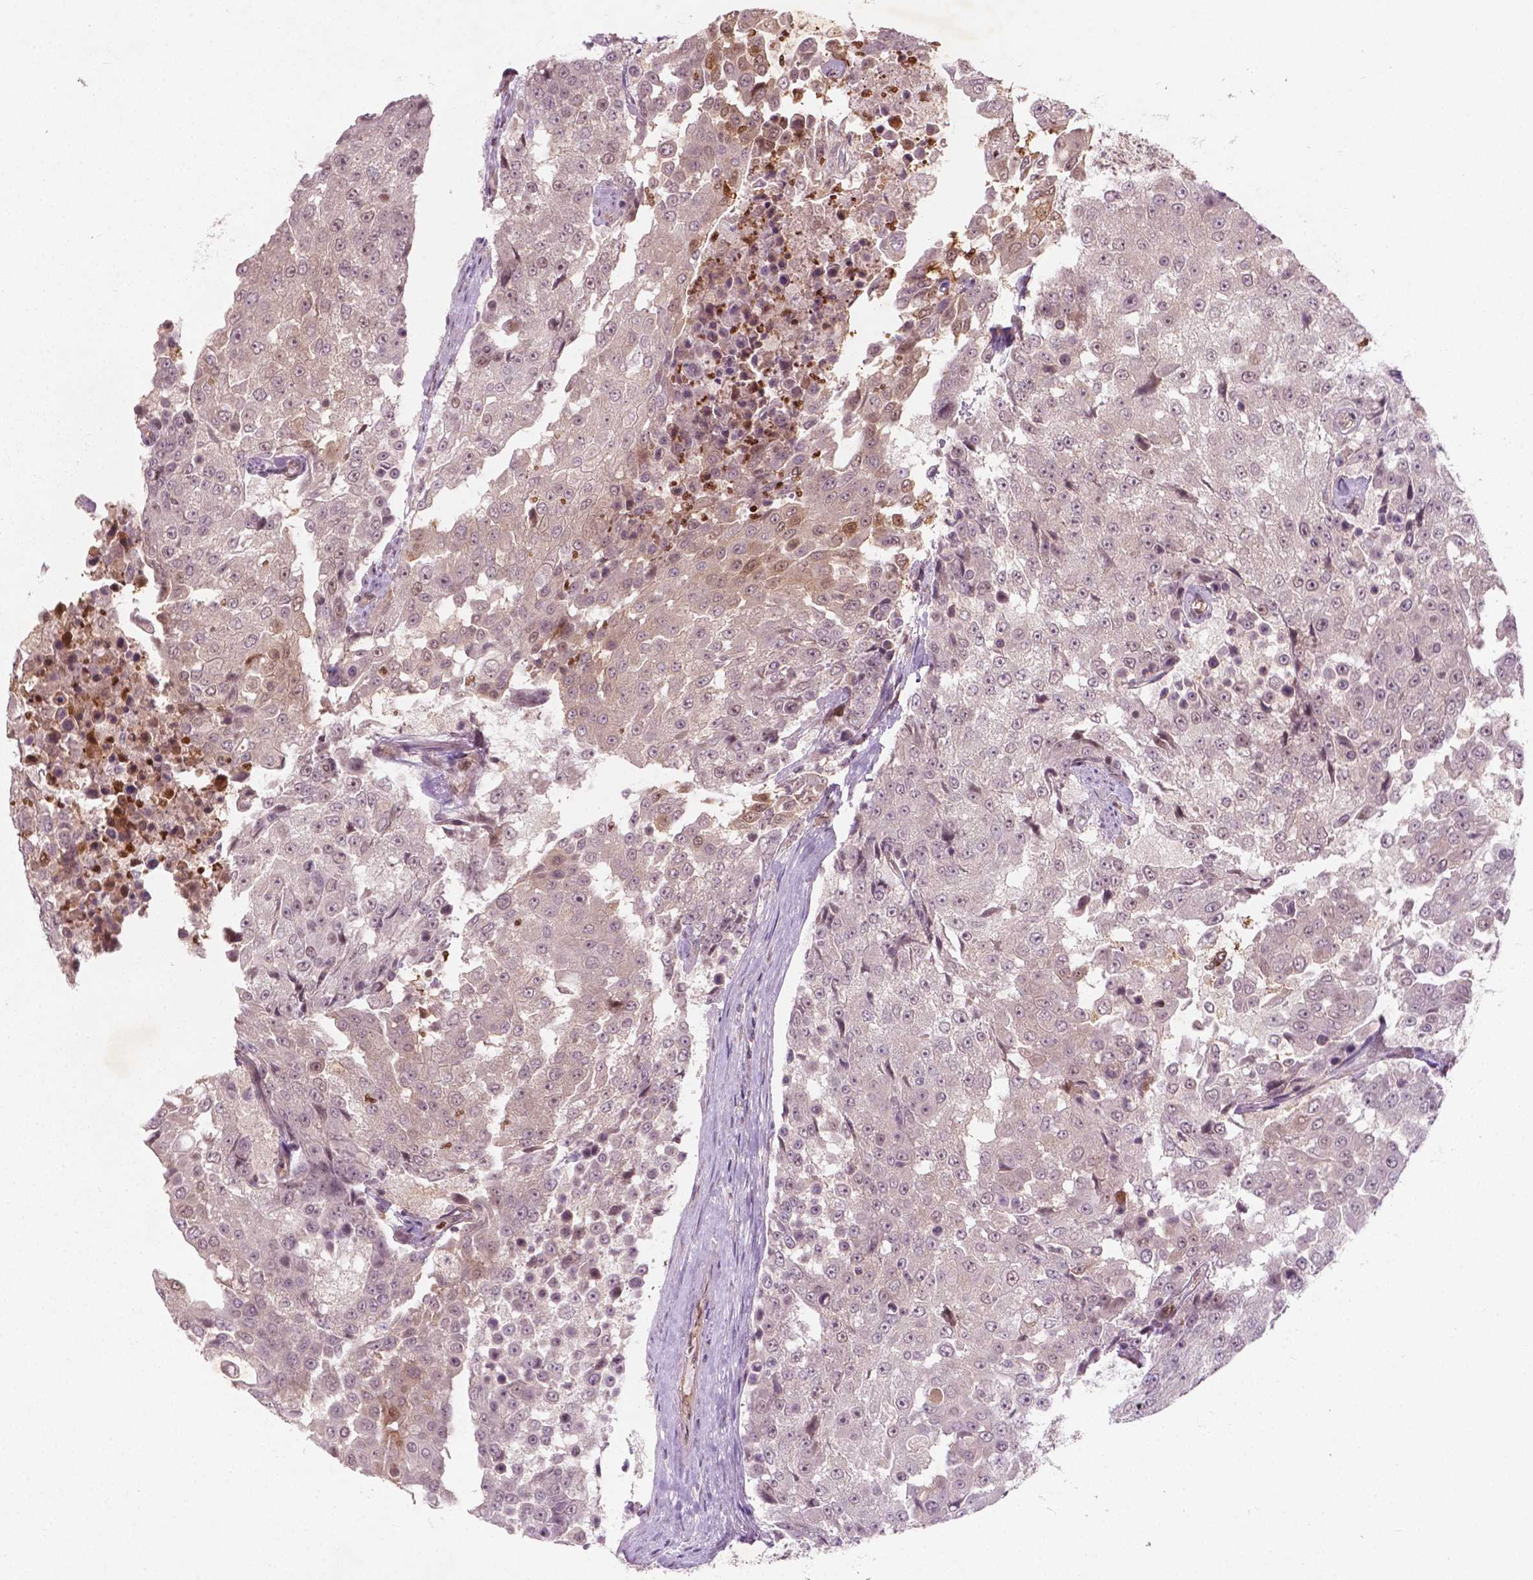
{"staining": {"intensity": "weak", "quantity": "<25%", "location": "cytoplasmic/membranous,nuclear"}, "tissue": "urothelial cancer", "cell_type": "Tumor cells", "image_type": "cancer", "snomed": [{"axis": "morphology", "description": "Urothelial carcinoma, High grade"}, {"axis": "topography", "description": "Urinary bladder"}], "caption": "Immunohistochemical staining of high-grade urothelial carcinoma displays no significant staining in tumor cells.", "gene": "NFAT5", "patient": {"sex": "female", "age": 63}}